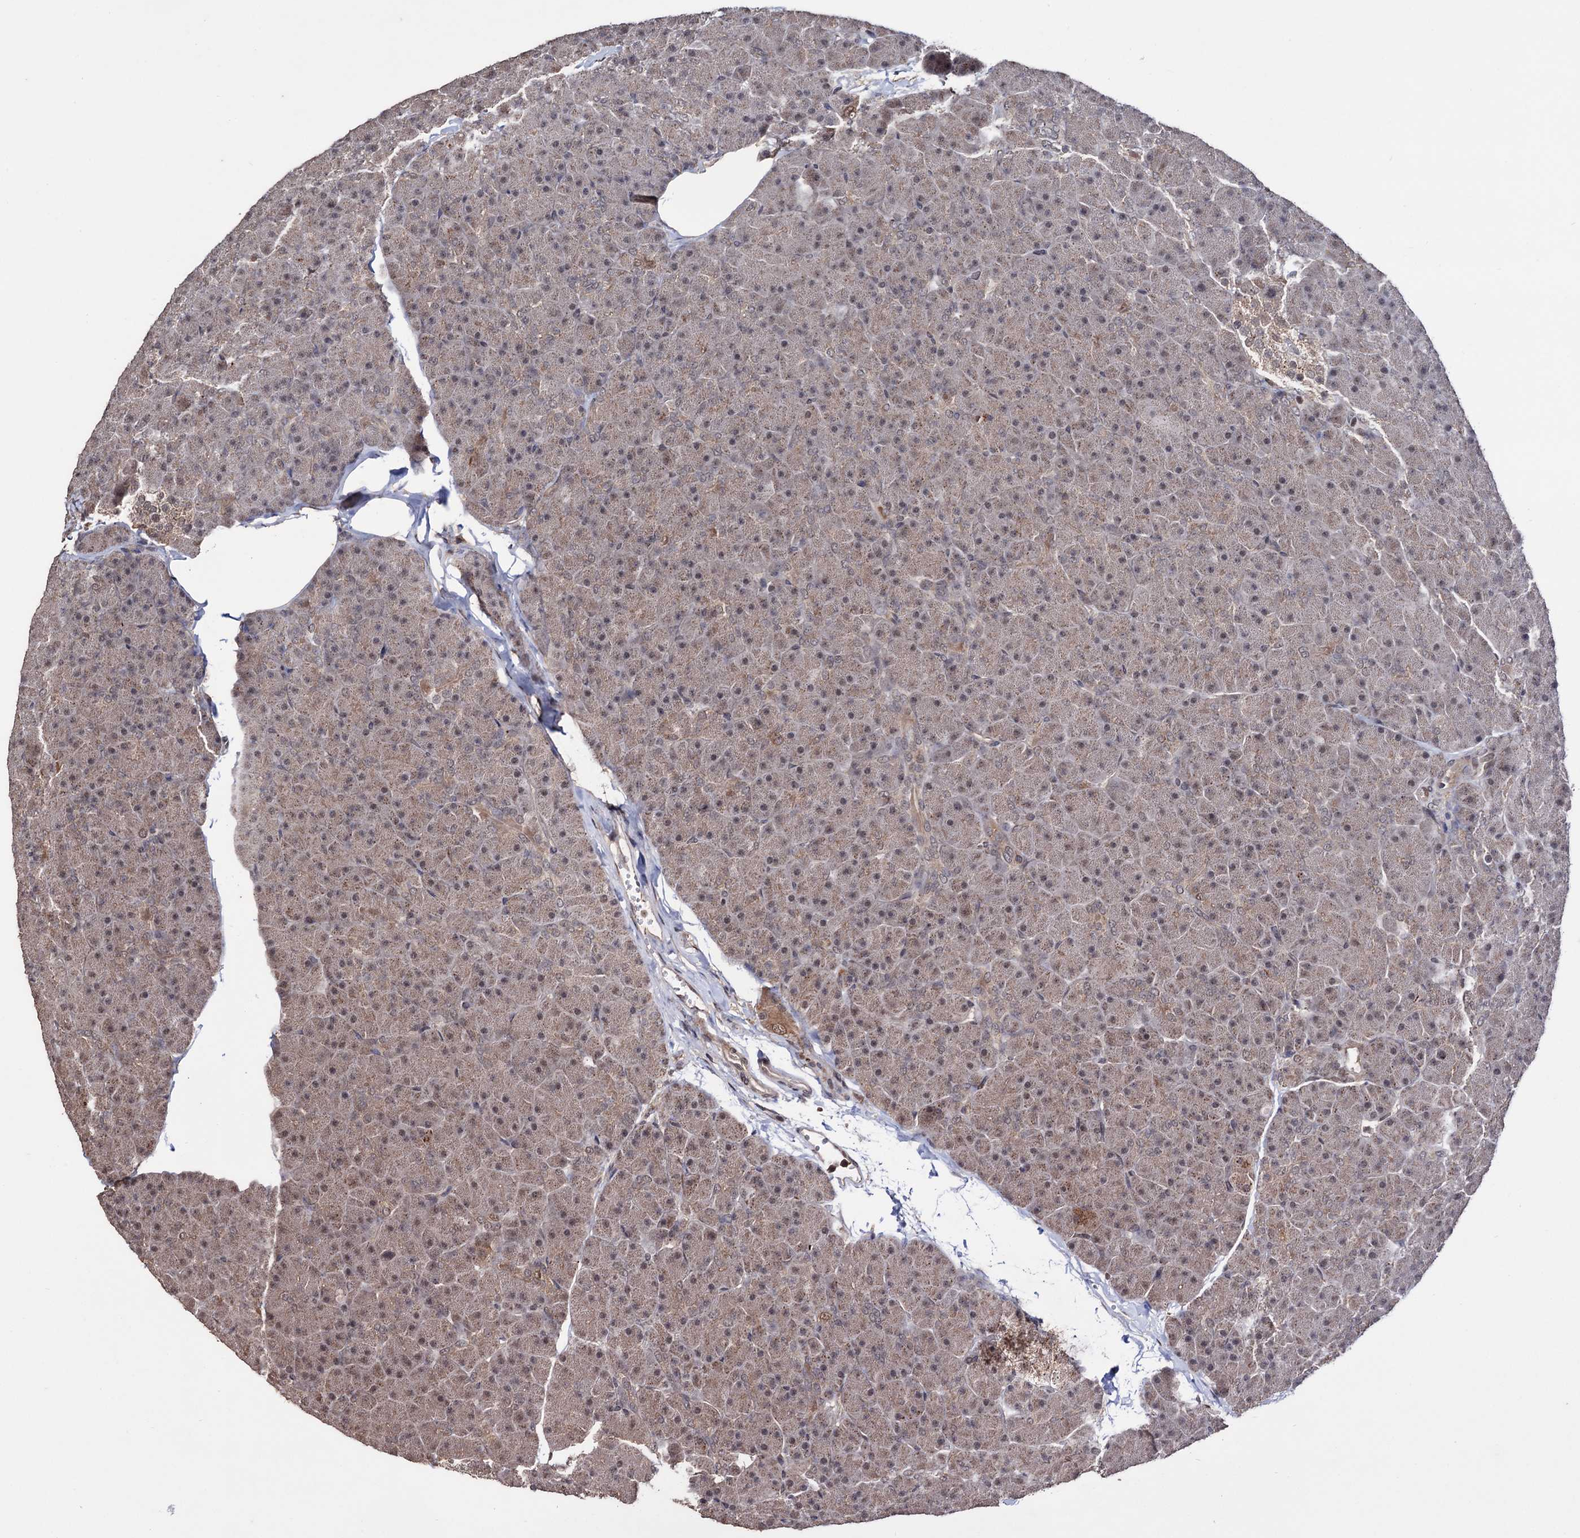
{"staining": {"intensity": "moderate", "quantity": ">75%", "location": "cytoplasmic/membranous,nuclear"}, "tissue": "pancreas", "cell_type": "Exocrine glandular cells", "image_type": "normal", "snomed": [{"axis": "morphology", "description": "Normal tissue, NOS"}, {"axis": "topography", "description": "Pancreas"}], "caption": "Human pancreas stained with a brown dye reveals moderate cytoplasmic/membranous,nuclear positive staining in about >75% of exocrine glandular cells.", "gene": "KLF5", "patient": {"sex": "male", "age": 36}}